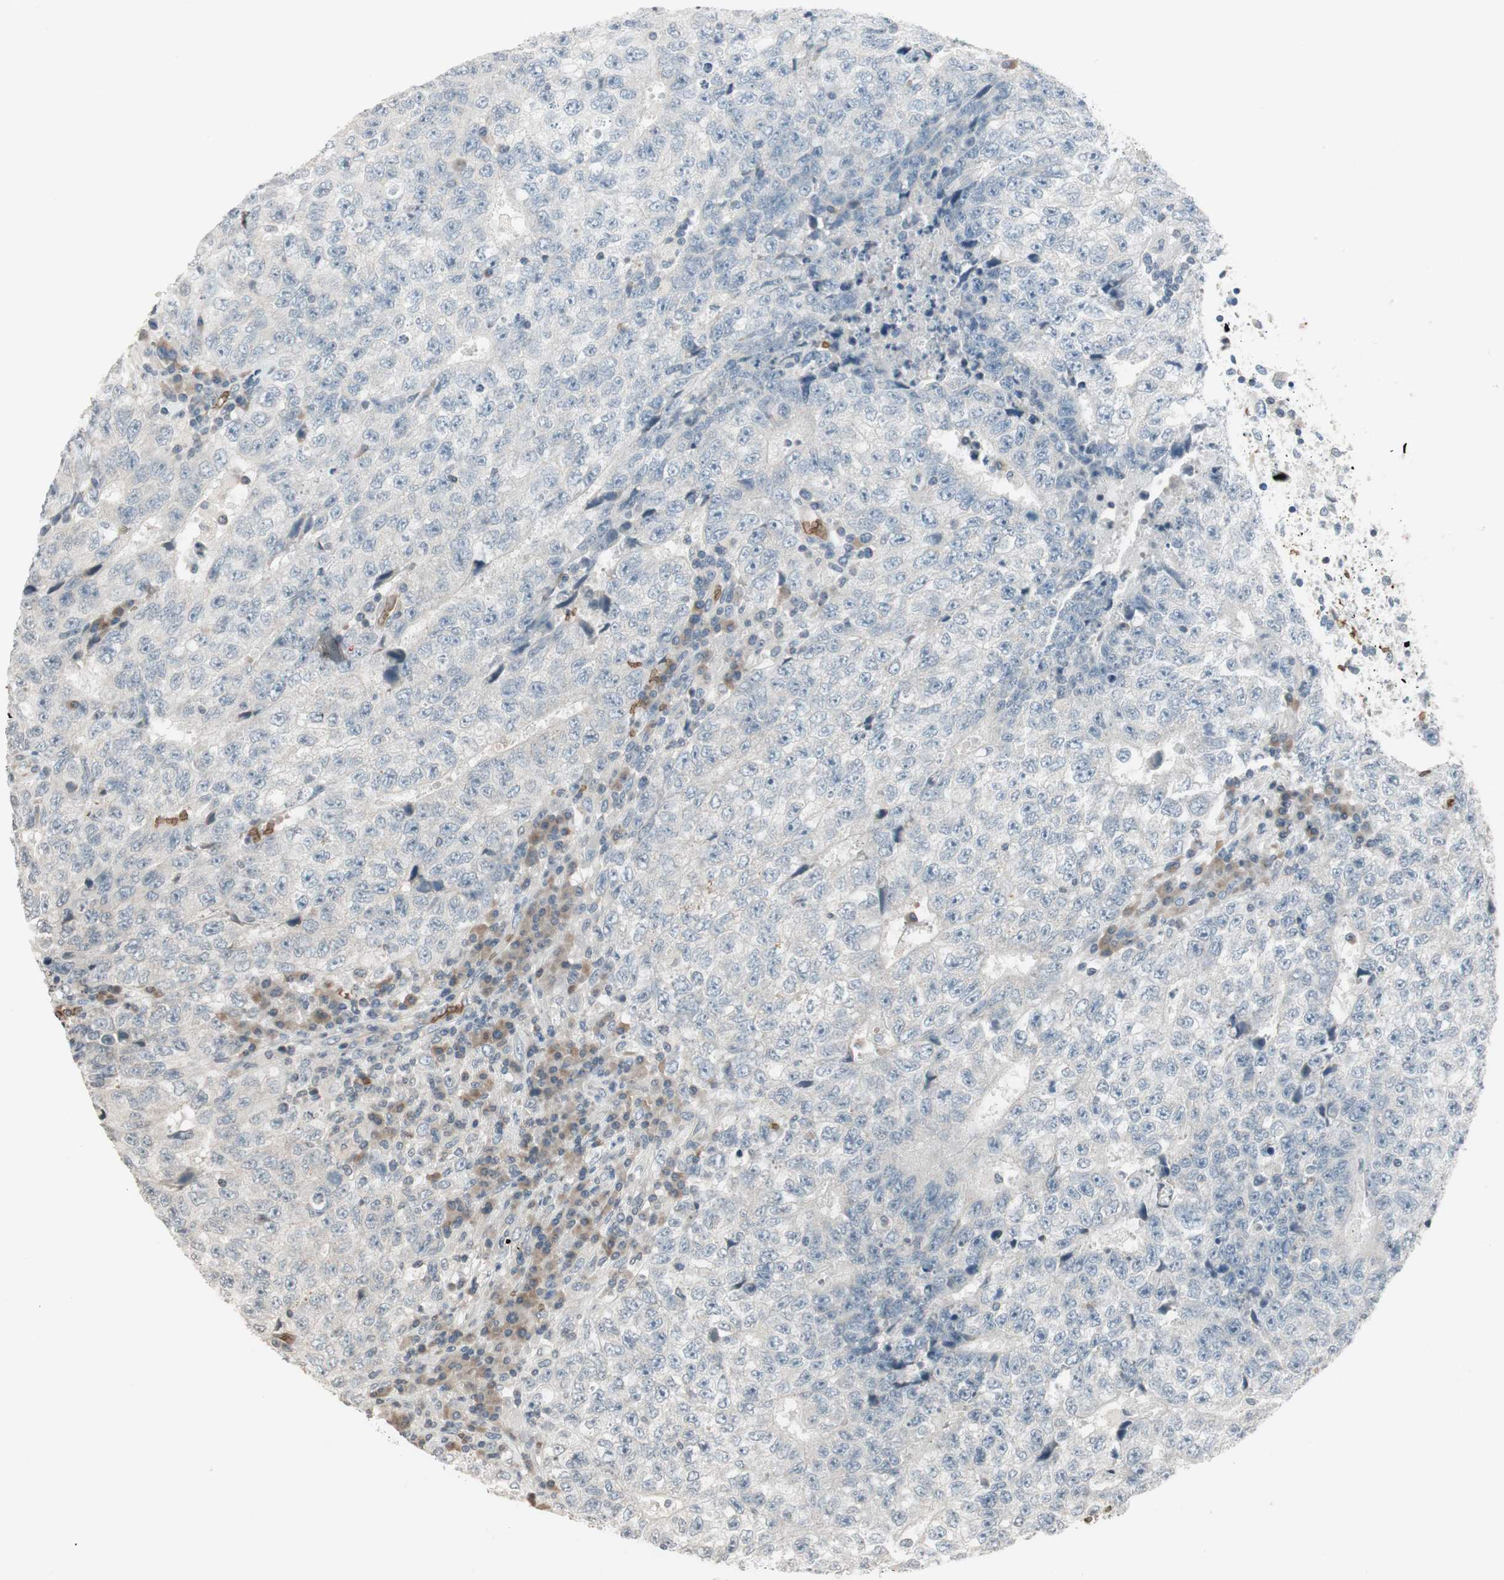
{"staining": {"intensity": "negative", "quantity": "none", "location": "none"}, "tissue": "testis cancer", "cell_type": "Tumor cells", "image_type": "cancer", "snomed": [{"axis": "morphology", "description": "Necrosis, NOS"}, {"axis": "morphology", "description": "Carcinoma, Embryonal, NOS"}, {"axis": "topography", "description": "Testis"}], "caption": "Immunohistochemistry of testis cancer displays no expression in tumor cells. Brightfield microscopy of immunohistochemistry stained with DAB (3,3'-diaminobenzidine) (brown) and hematoxylin (blue), captured at high magnification.", "gene": "GYPC", "patient": {"sex": "male", "age": 19}}